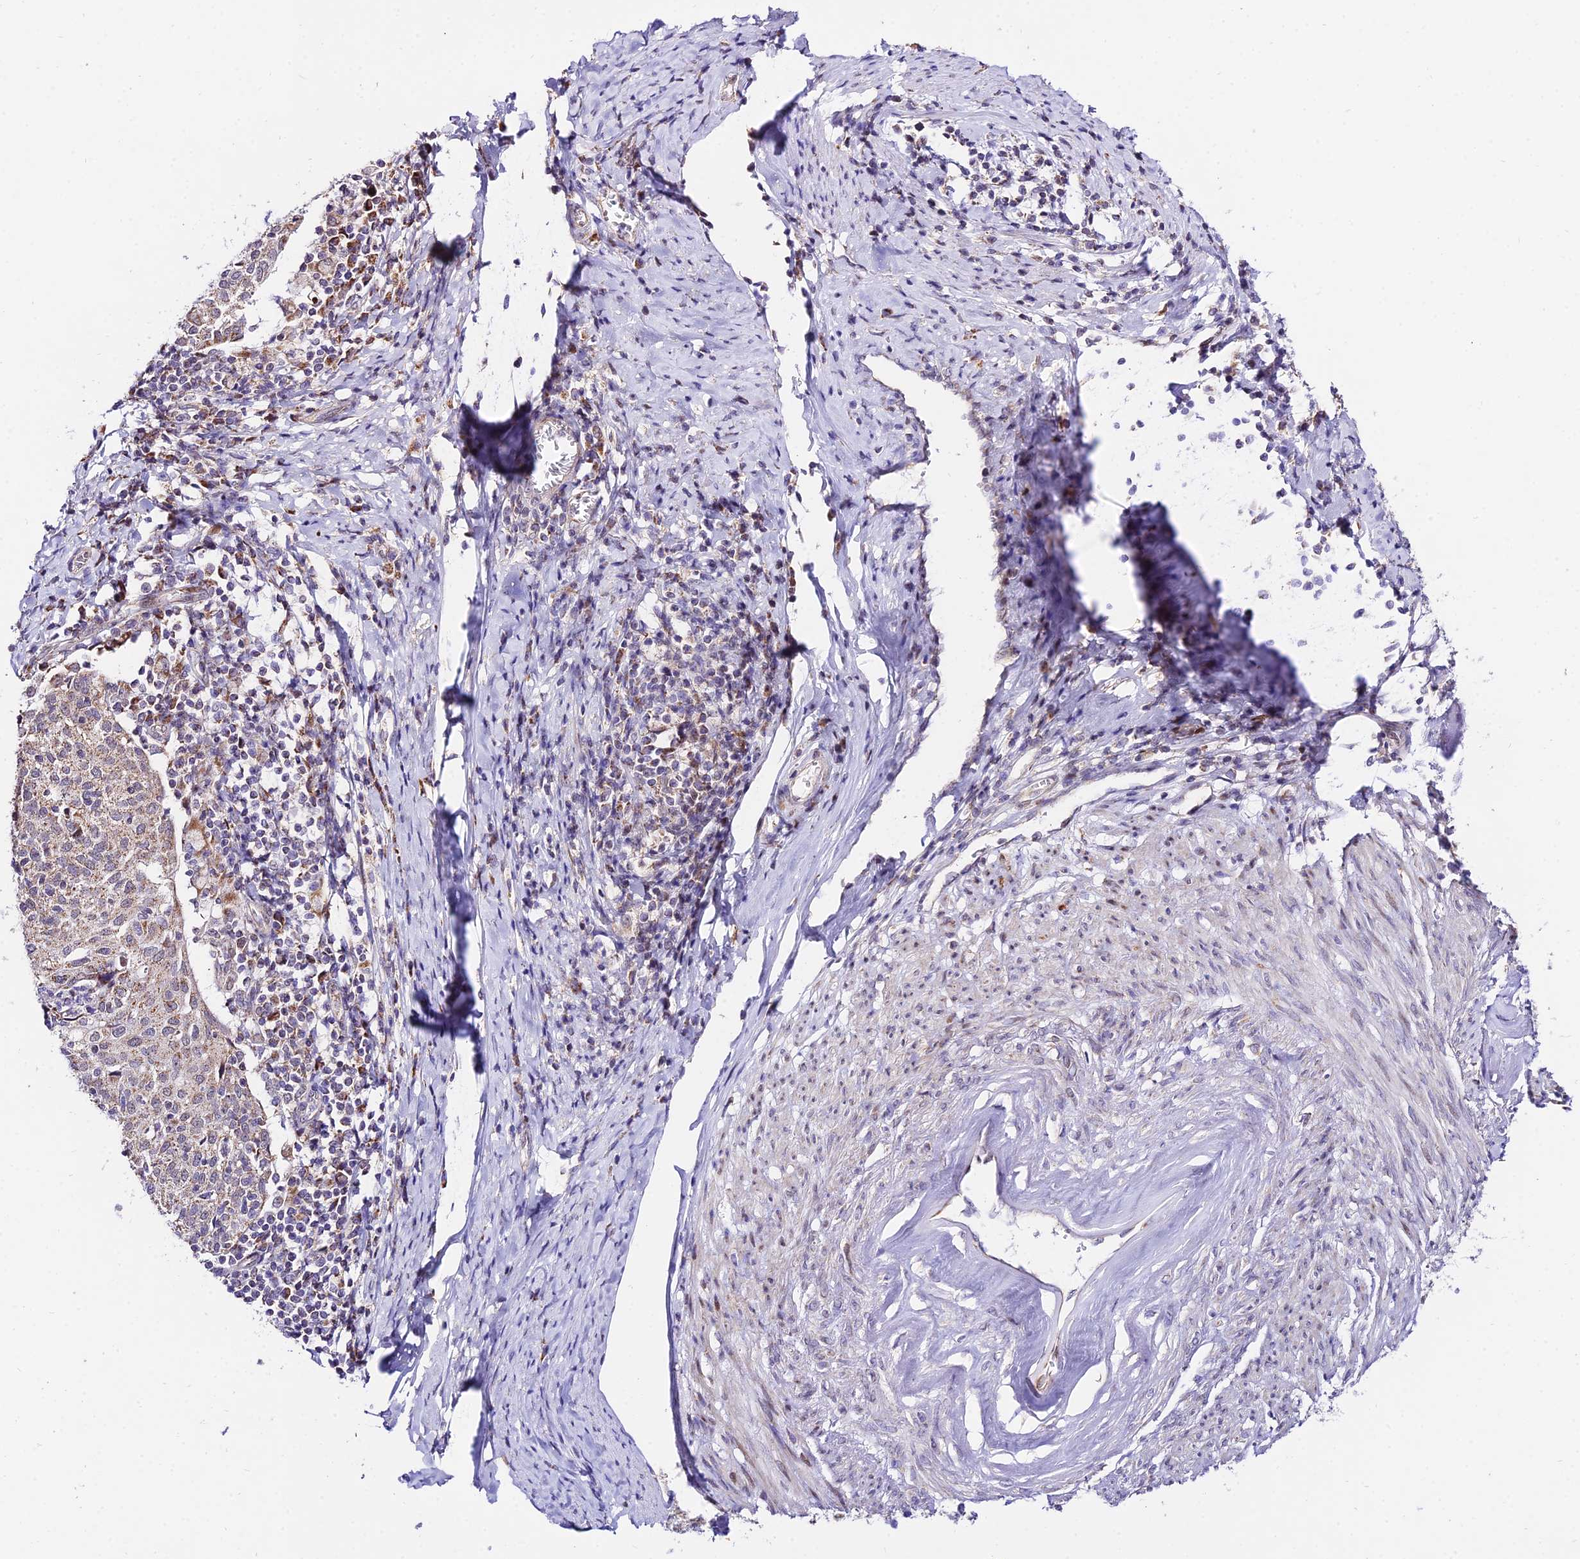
{"staining": {"intensity": "weak", "quantity": "25%-75%", "location": "cytoplasmic/membranous"}, "tissue": "cervical cancer", "cell_type": "Tumor cells", "image_type": "cancer", "snomed": [{"axis": "morphology", "description": "Squamous cell carcinoma, NOS"}, {"axis": "topography", "description": "Cervix"}], "caption": "Protein analysis of cervical cancer tissue displays weak cytoplasmic/membranous staining in approximately 25%-75% of tumor cells.", "gene": "ATP5PB", "patient": {"sex": "female", "age": 52}}